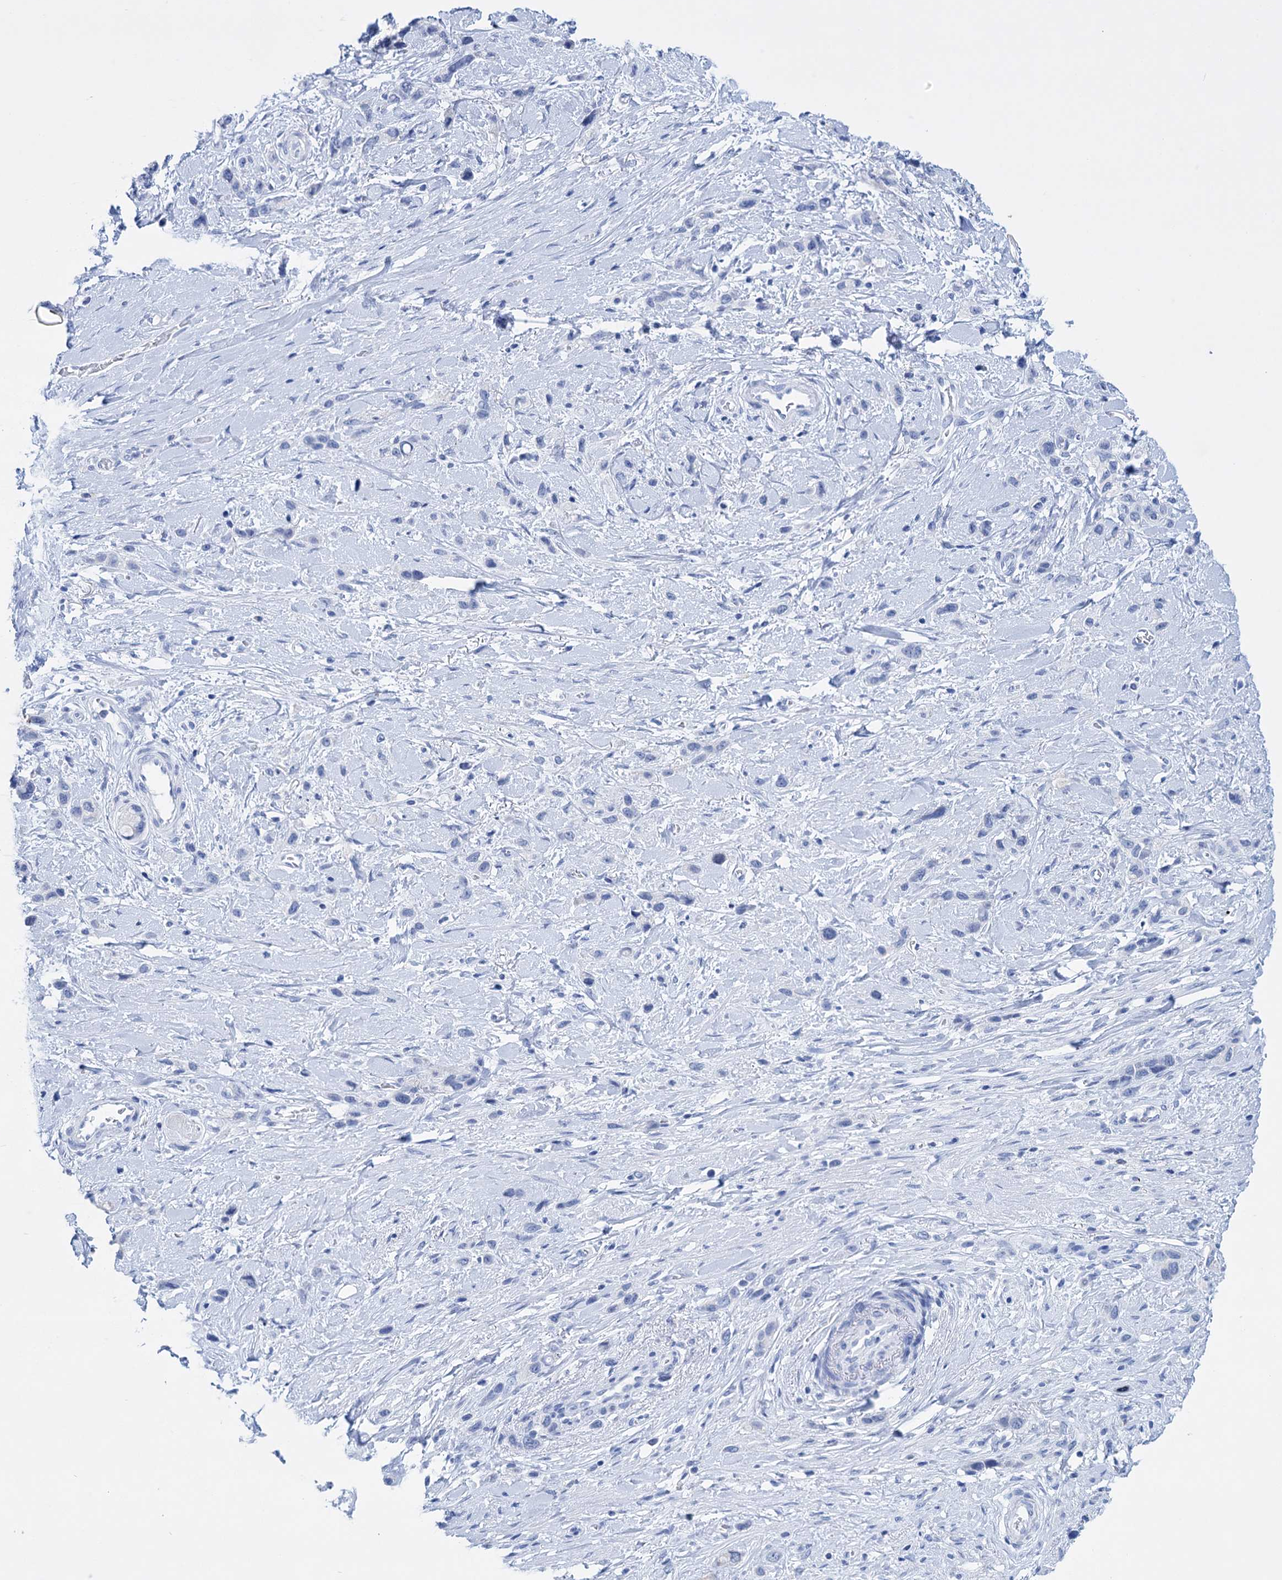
{"staining": {"intensity": "negative", "quantity": "none", "location": "none"}, "tissue": "stomach cancer", "cell_type": "Tumor cells", "image_type": "cancer", "snomed": [{"axis": "morphology", "description": "Adenocarcinoma, NOS"}, {"axis": "morphology", "description": "Adenocarcinoma, High grade"}, {"axis": "topography", "description": "Stomach, upper"}, {"axis": "topography", "description": "Stomach, lower"}], "caption": "Tumor cells are negative for brown protein staining in stomach cancer.", "gene": "FBXW12", "patient": {"sex": "female", "age": 65}}